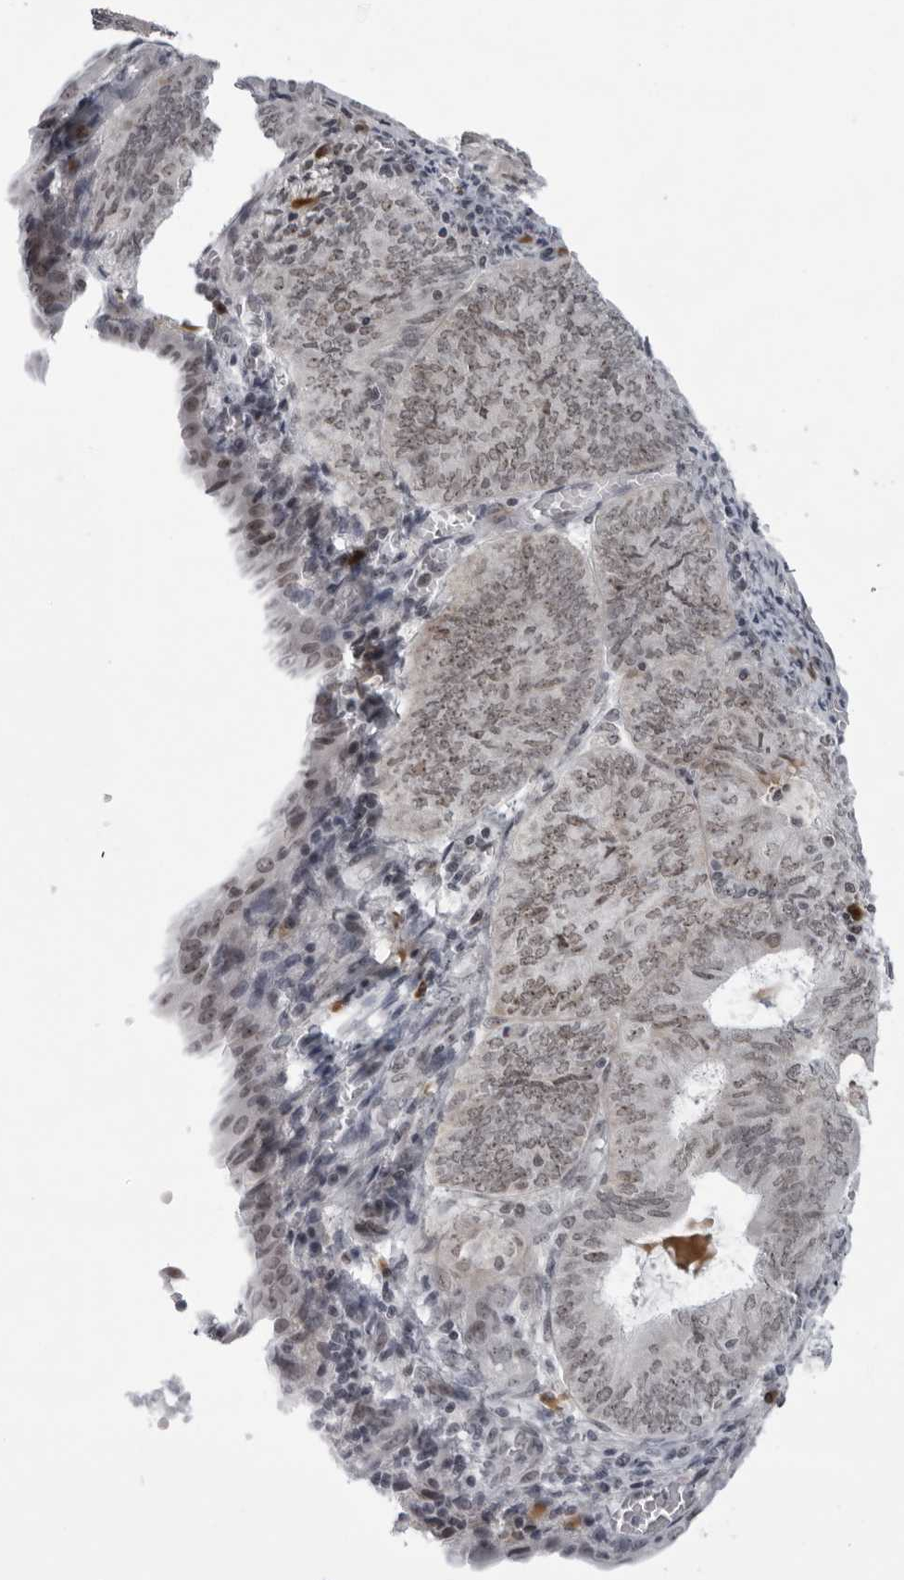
{"staining": {"intensity": "weak", "quantity": ">75%", "location": "nuclear"}, "tissue": "endometrial cancer", "cell_type": "Tumor cells", "image_type": "cancer", "snomed": [{"axis": "morphology", "description": "Adenocarcinoma, NOS"}, {"axis": "topography", "description": "Endometrium"}], "caption": "Endometrial cancer (adenocarcinoma) stained for a protein (brown) displays weak nuclear positive expression in about >75% of tumor cells.", "gene": "EXOSC10", "patient": {"sex": "female", "age": 81}}